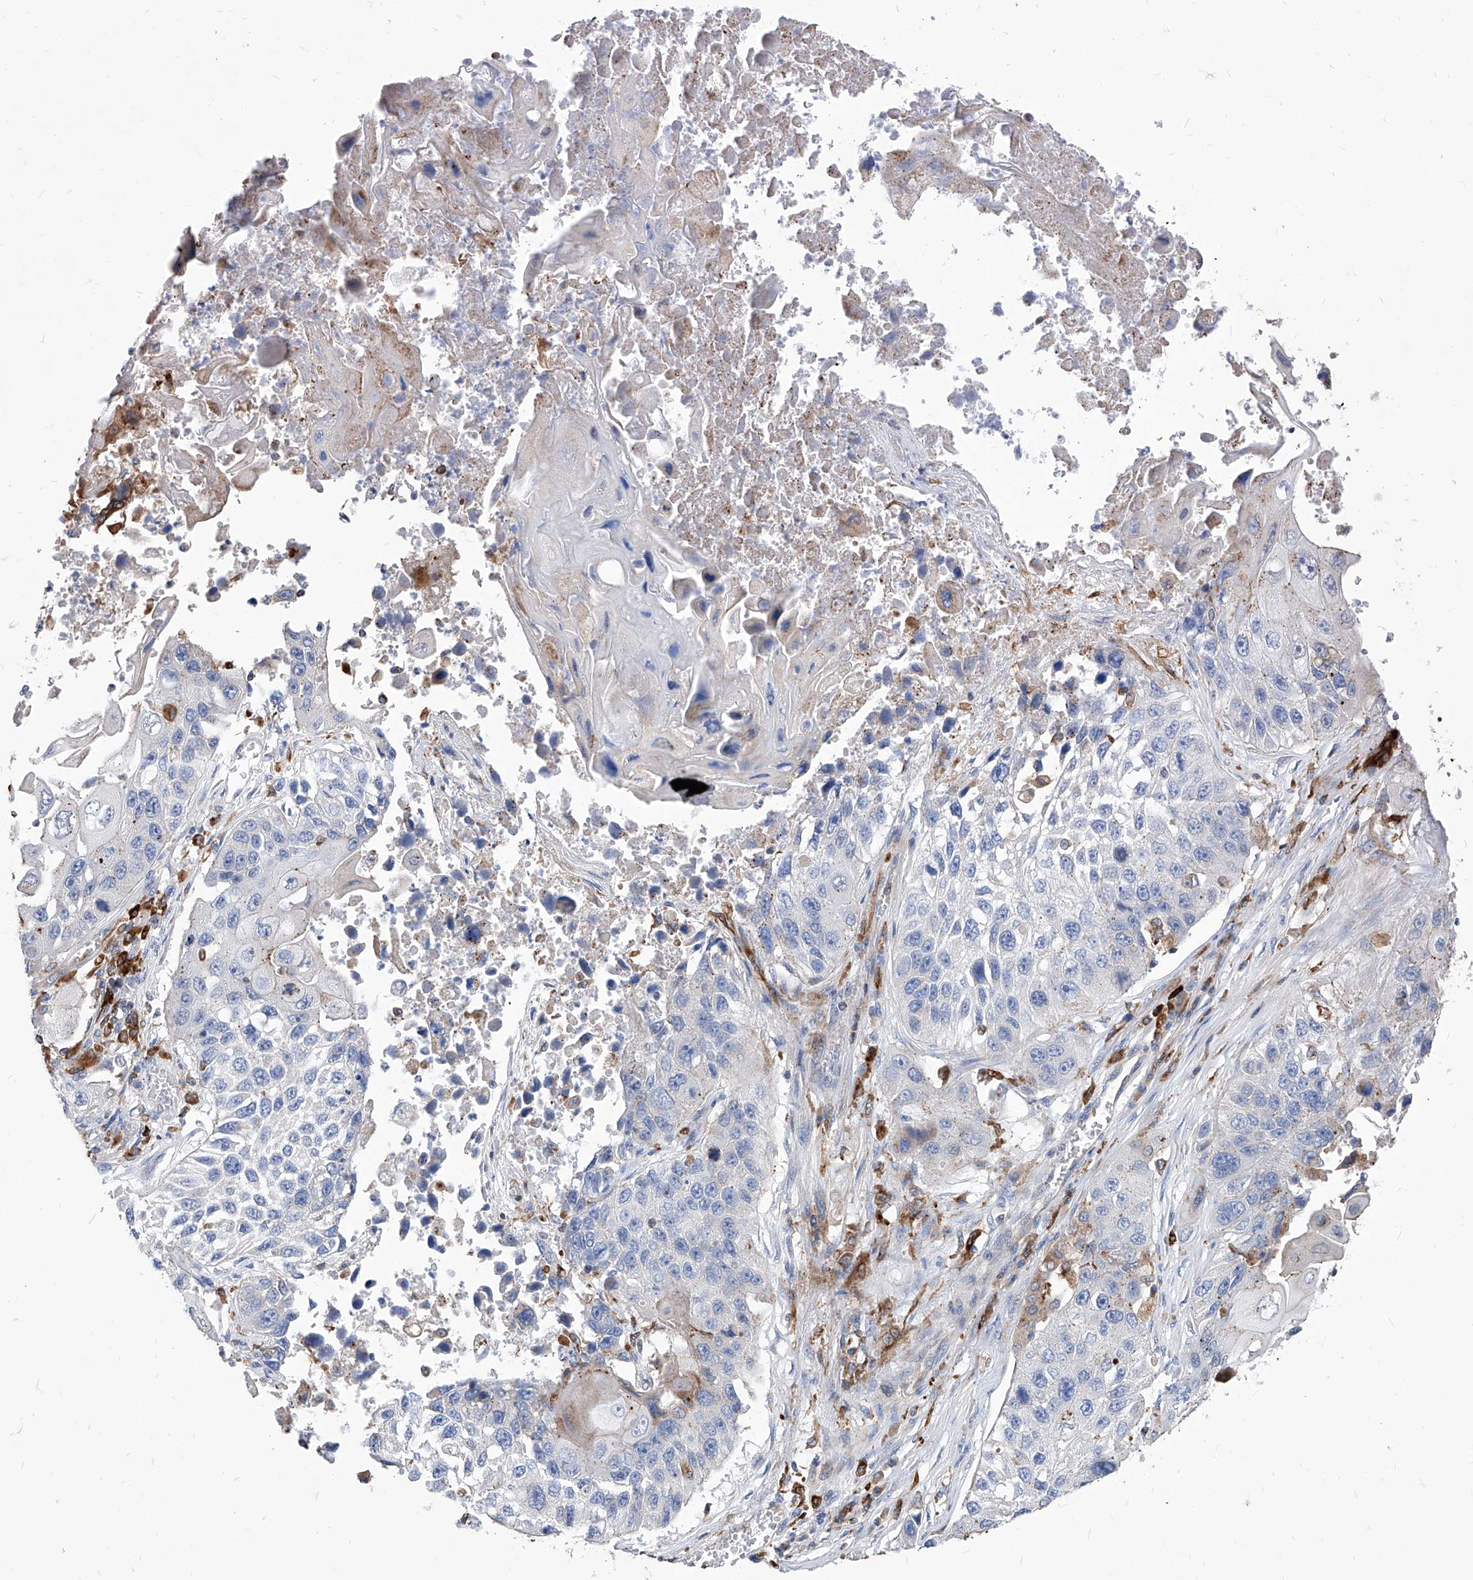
{"staining": {"intensity": "negative", "quantity": "none", "location": "none"}, "tissue": "lung cancer", "cell_type": "Tumor cells", "image_type": "cancer", "snomed": [{"axis": "morphology", "description": "Squamous cell carcinoma, NOS"}, {"axis": "topography", "description": "Lung"}], "caption": "Tumor cells show no significant protein staining in lung cancer.", "gene": "UBOX5", "patient": {"sex": "male", "age": 61}}